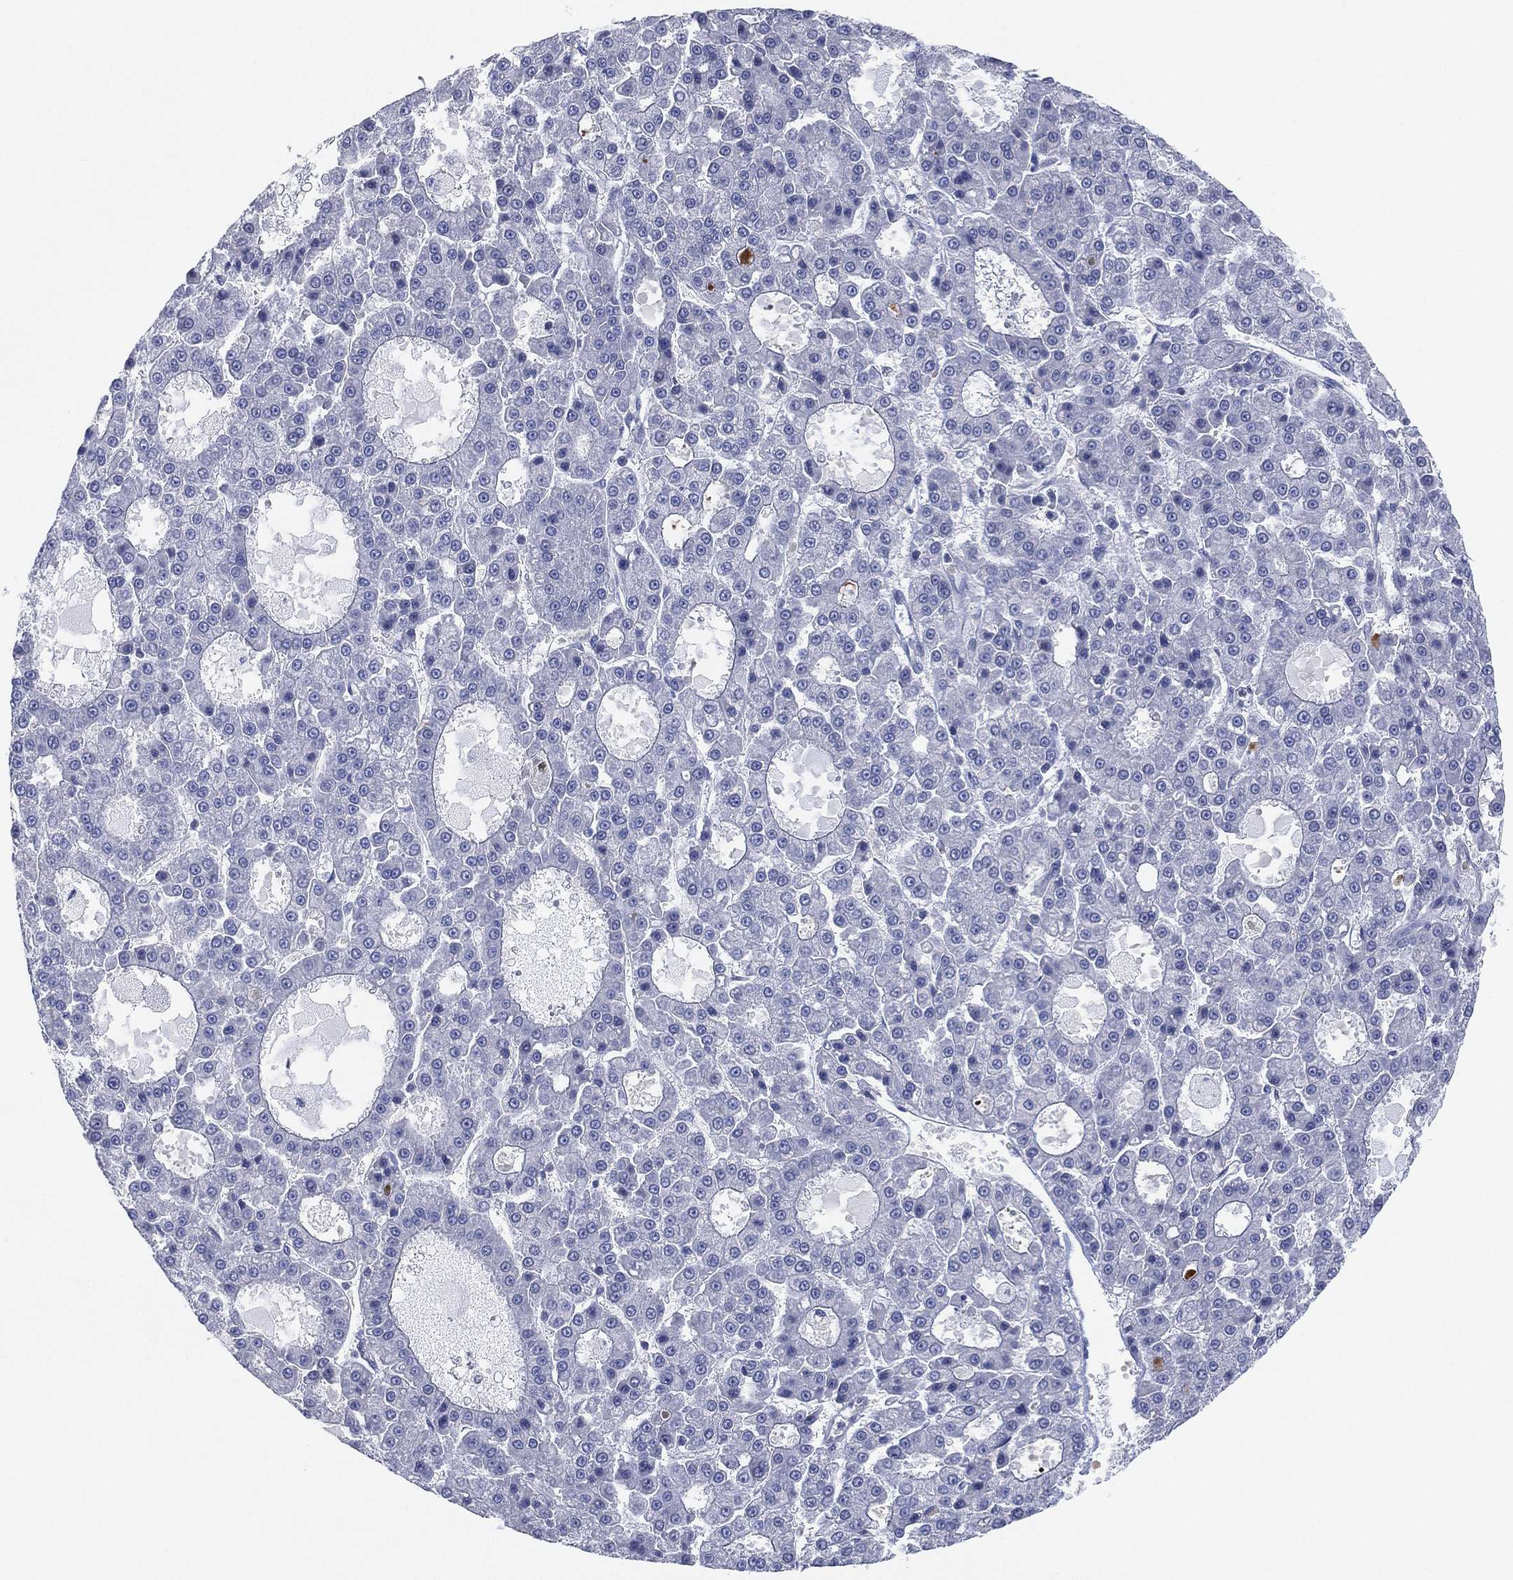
{"staining": {"intensity": "strong", "quantity": "<25%", "location": "cytoplasmic/membranous"}, "tissue": "liver cancer", "cell_type": "Tumor cells", "image_type": "cancer", "snomed": [{"axis": "morphology", "description": "Carcinoma, Hepatocellular, NOS"}, {"axis": "topography", "description": "Liver"}], "caption": "Brown immunohistochemical staining in liver cancer (hepatocellular carcinoma) shows strong cytoplasmic/membranous expression in approximately <25% of tumor cells.", "gene": "CFTR", "patient": {"sex": "male", "age": 70}}